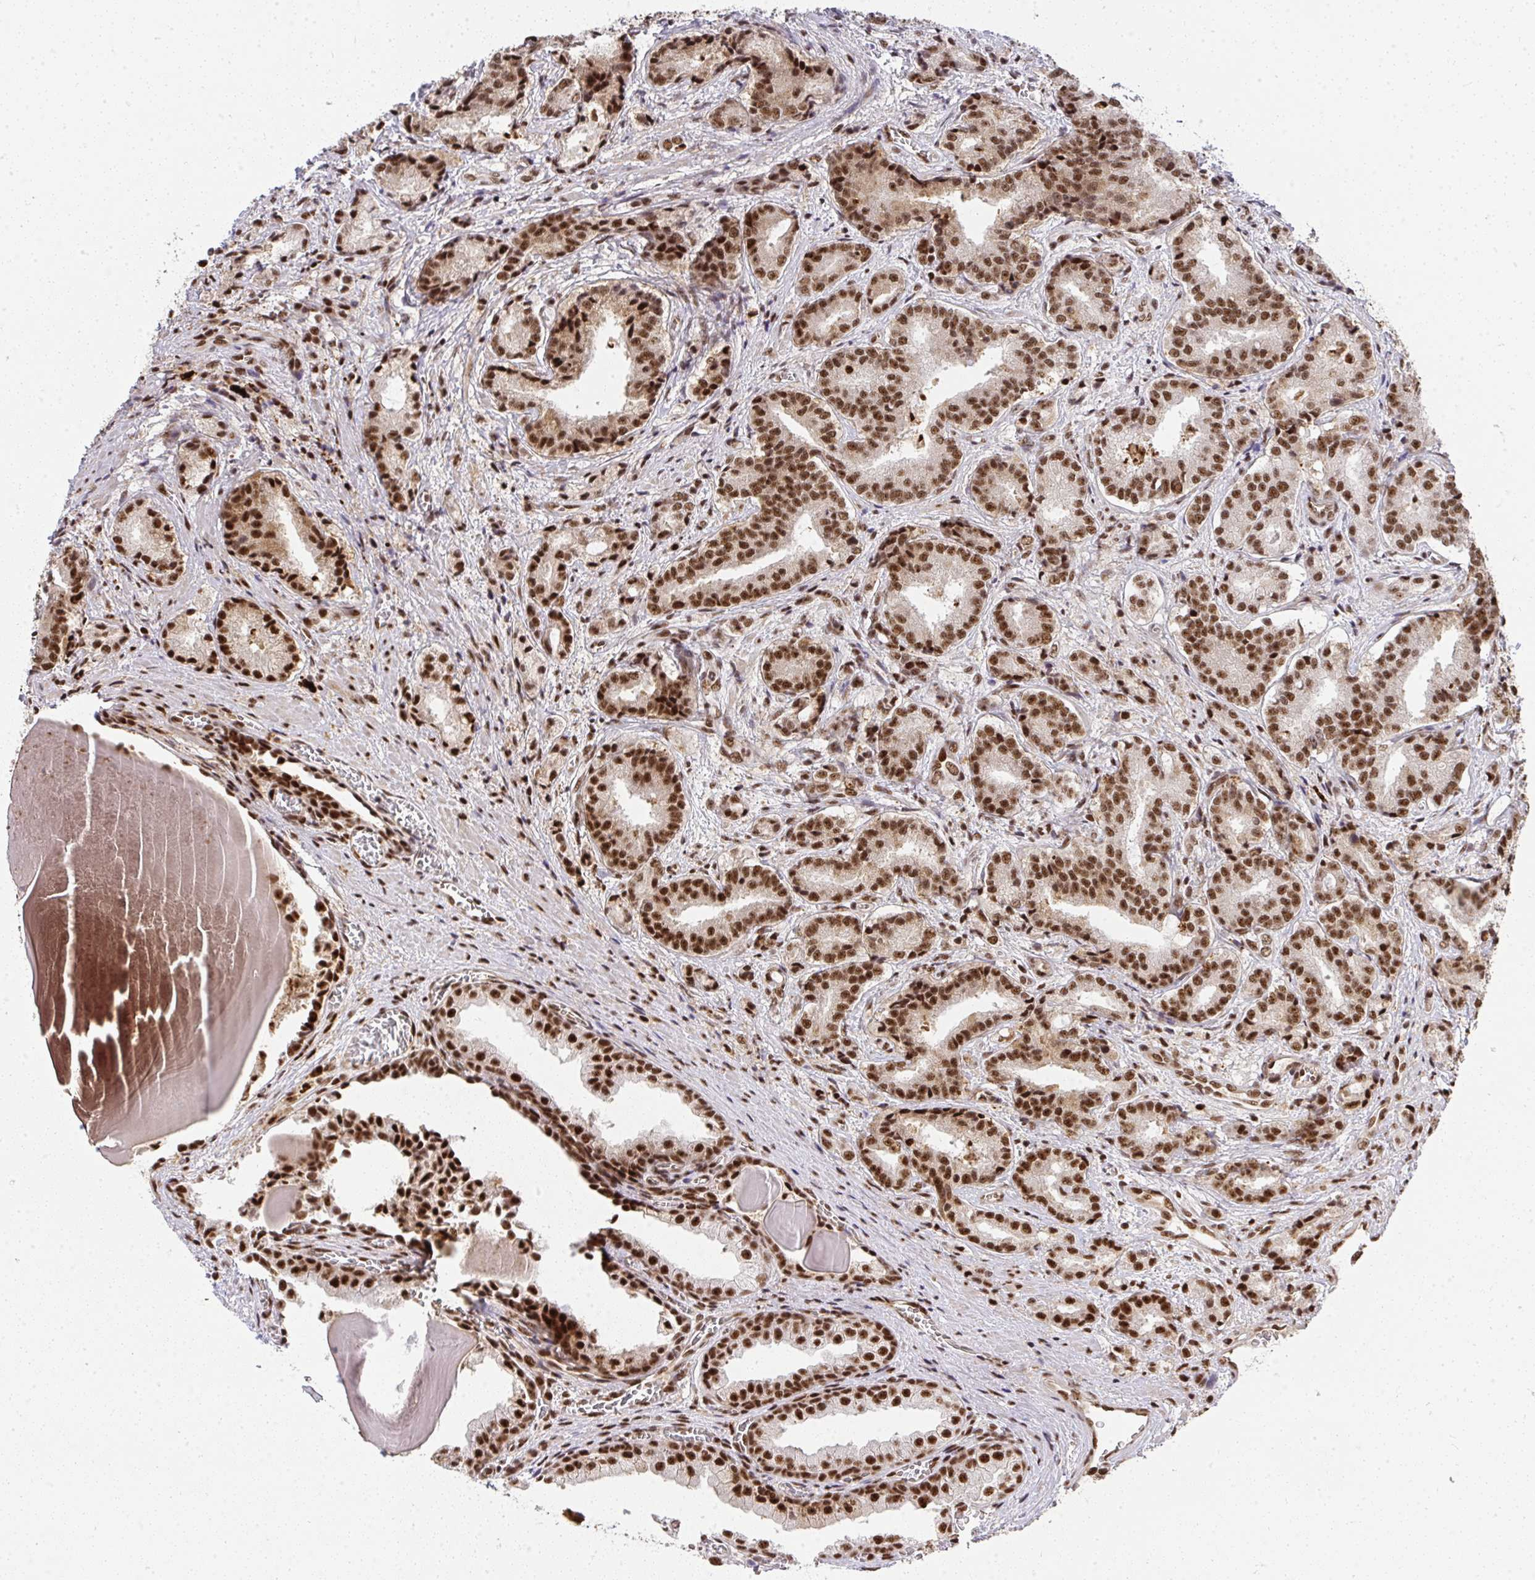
{"staining": {"intensity": "moderate", "quantity": ">75%", "location": "nuclear"}, "tissue": "prostate cancer", "cell_type": "Tumor cells", "image_type": "cancer", "snomed": [{"axis": "morphology", "description": "Adenocarcinoma, High grade"}, {"axis": "topography", "description": "Prostate and seminal vesicle, NOS"}], "caption": "Moderate nuclear staining for a protein is identified in approximately >75% of tumor cells of adenocarcinoma (high-grade) (prostate) using immunohistochemistry.", "gene": "U2AF1", "patient": {"sex": "male", "age": 61}}